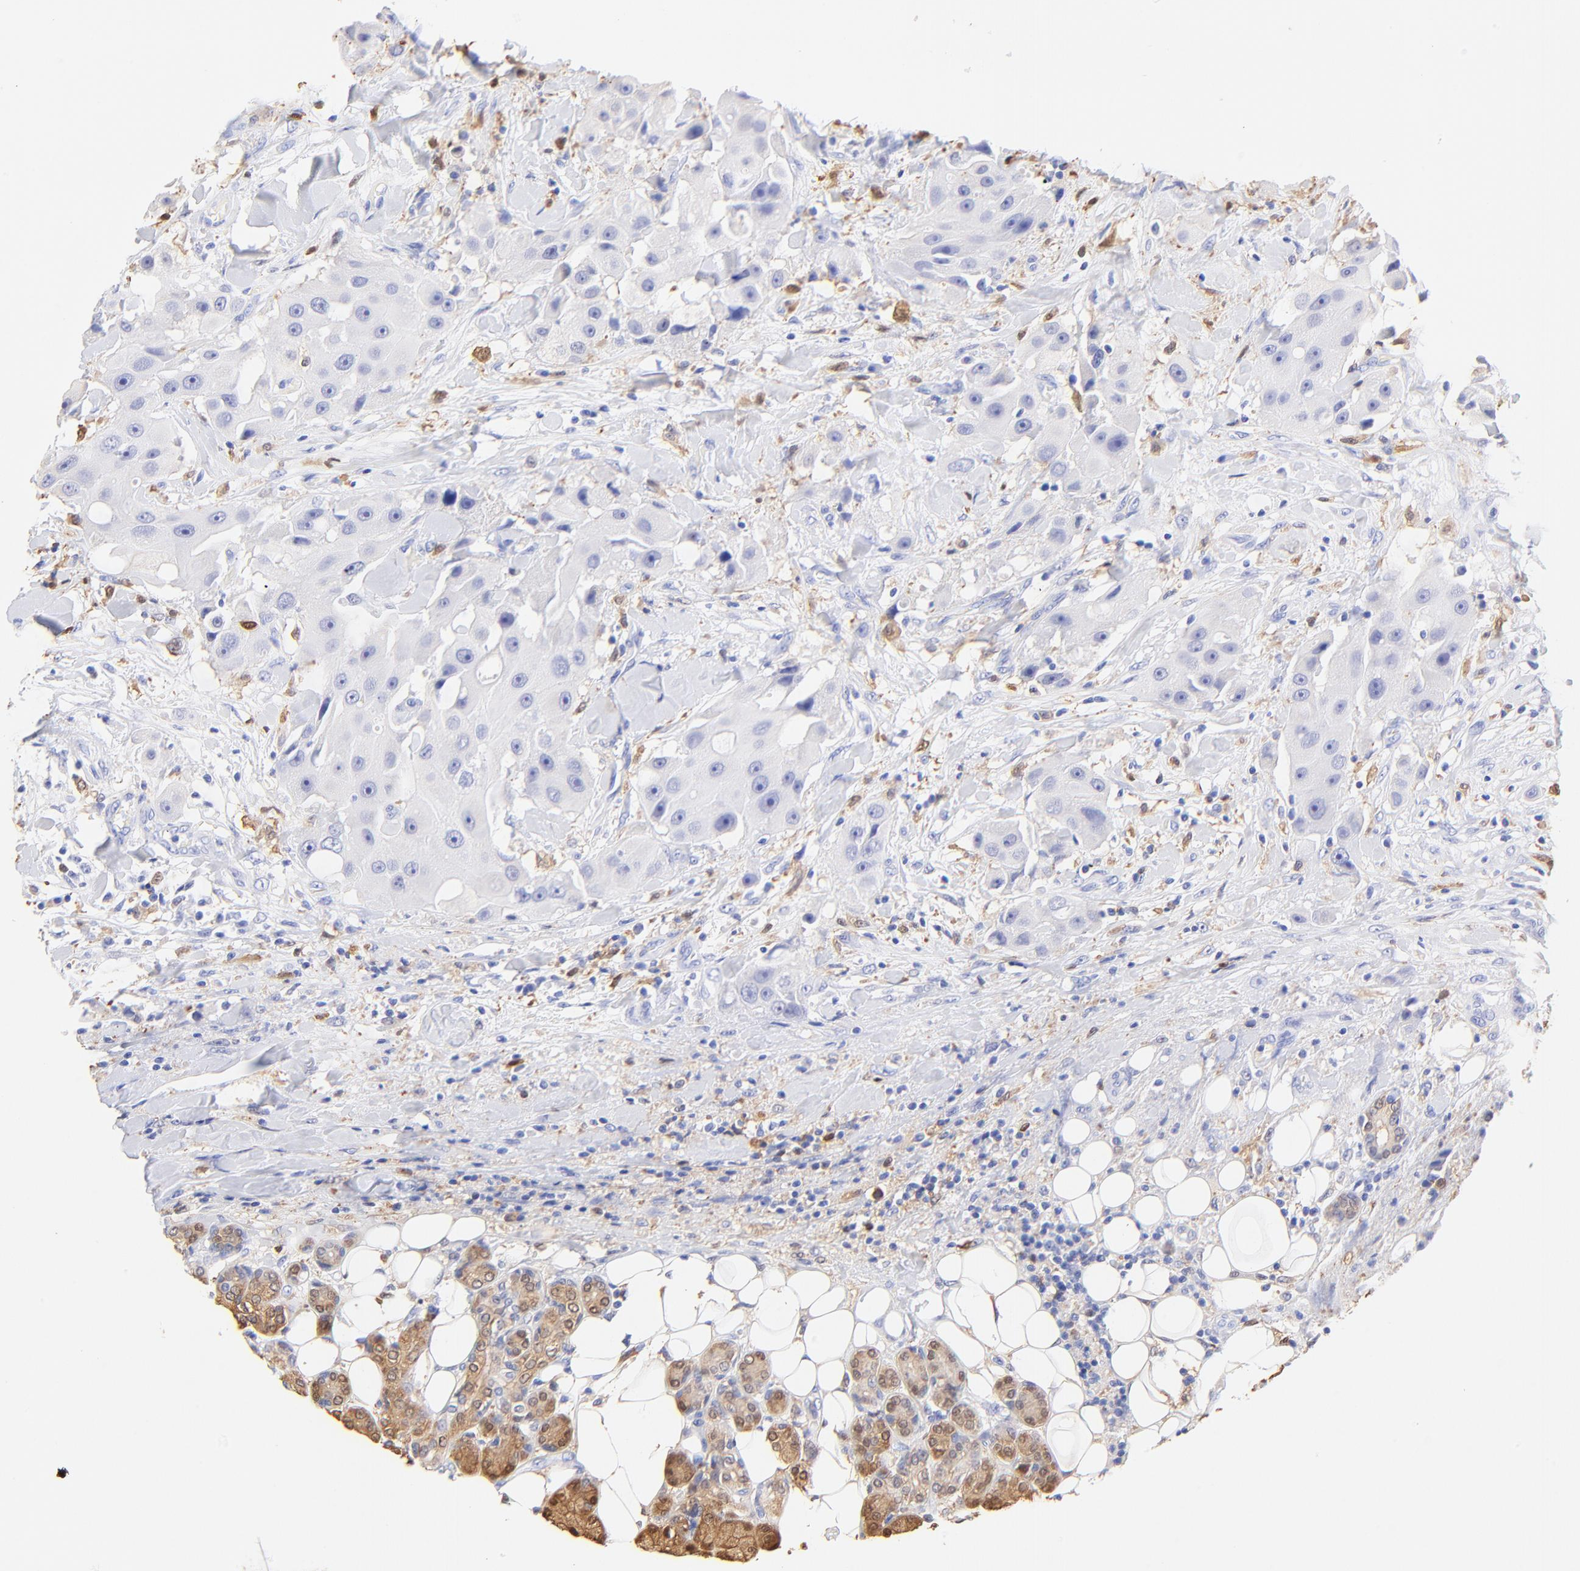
{"staining": {"intensity": "negative", "quantity": "none", "location": "none"}, "tissue": "head and neck cancer", "cell_type": "Tumor cells", "image_type": "cancer", "snomed": [{"axis": "morphology", "description": "Normal tissue, NOS"}, {"axis": "morphology", "description": "Adenocarcinoma, NOS"}, {"axis": "topography", "description": "Salivary gland"}, {"axis": "topography", "description": "Head-Neck"}], "caption": "Immunohistochemical staining of adenocarcinoma (head and neck) demonstrates no significant positivity in tumor cells.", "gene": "ALDH1A1", "patient": {"sex": "male", "age": 80}}